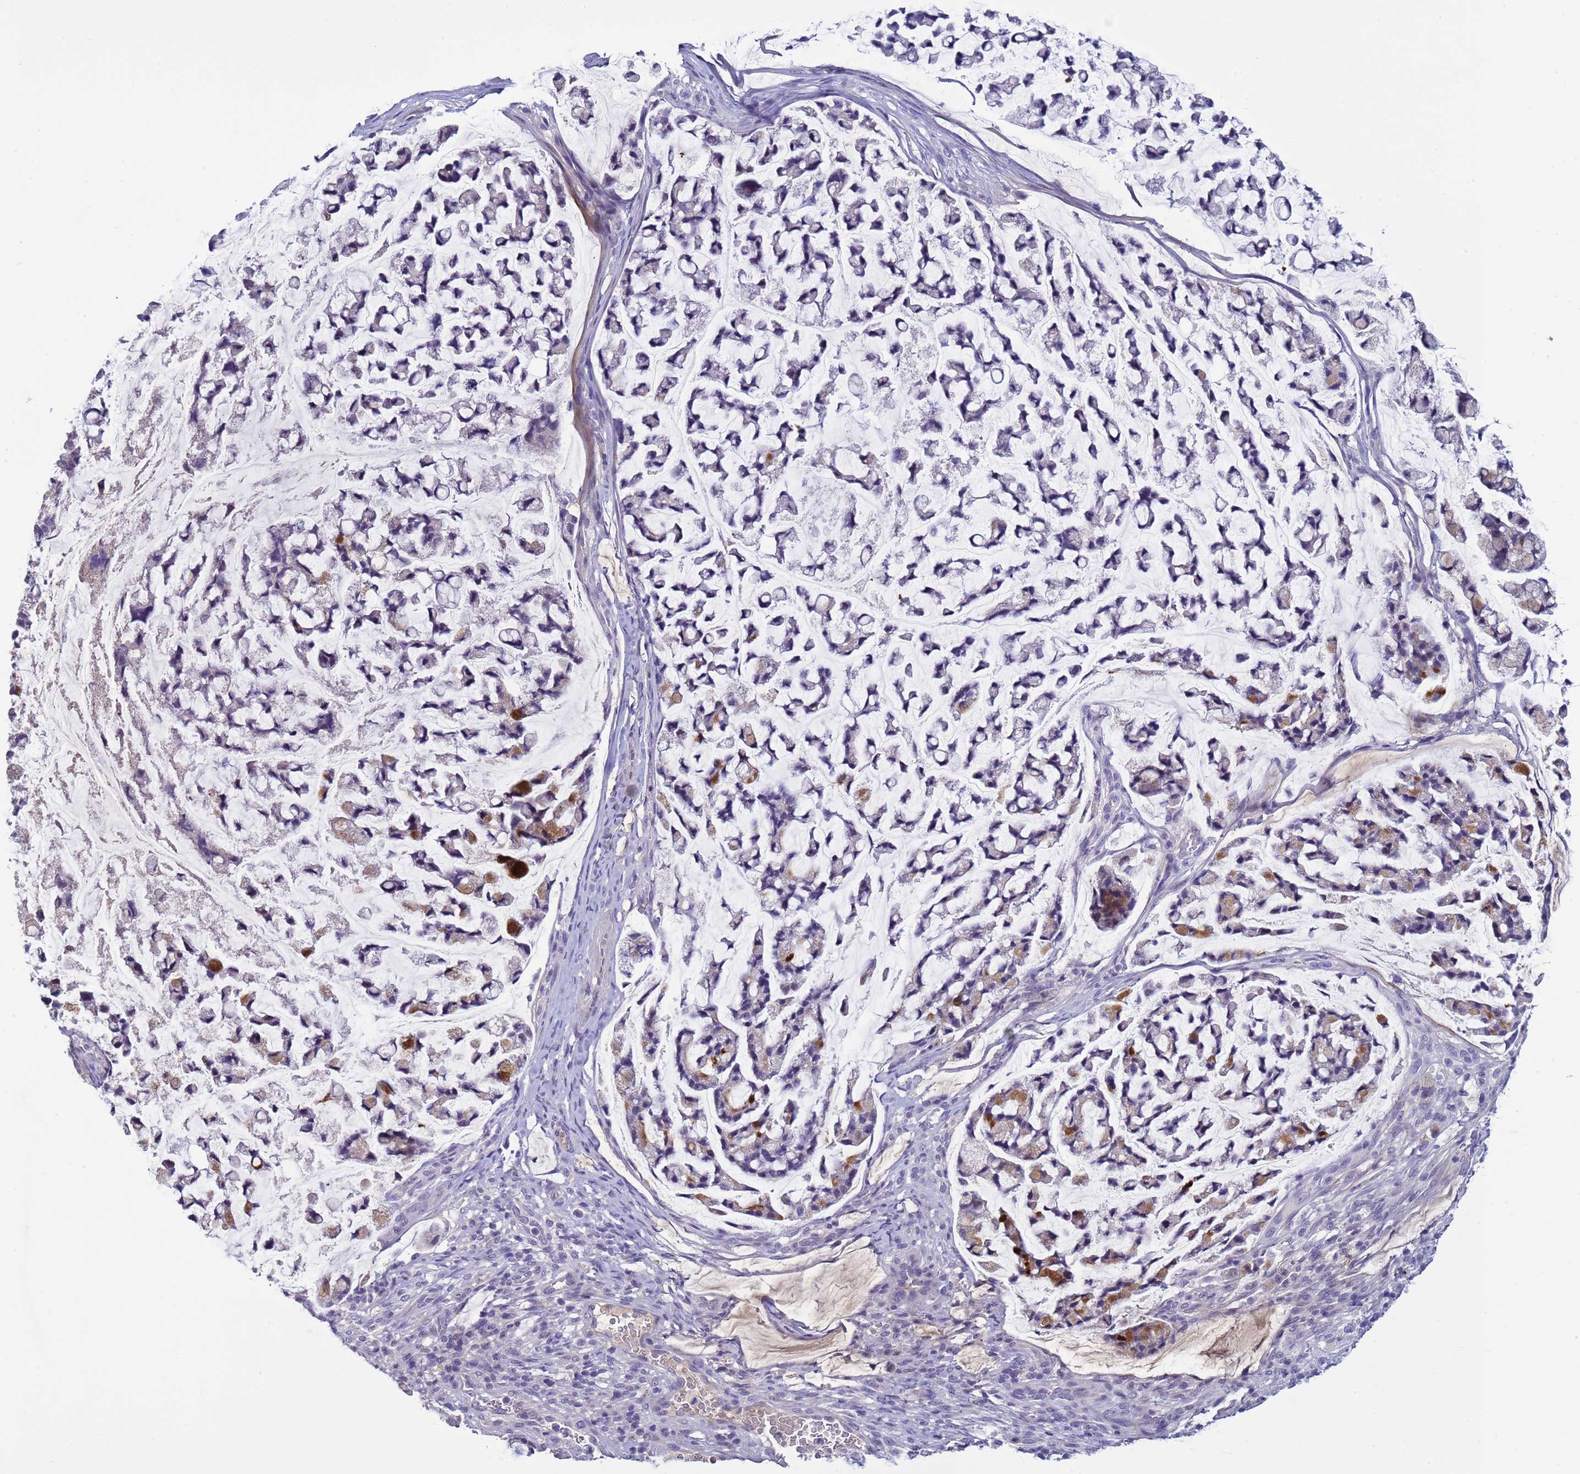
{"staining": {"intensity": "negative", "quantity": "none", "location": "none"}, "tissue": "stomach cancer", "cell_type": "Tumor cells", "image_type": "cancer", "snomed": [{"axis": "morphology", "description": "Adenocarcinoma, NOS"}, {"axis": "topography", "description": "Stomach, lower"}], "caption": "Photomicrograph shows no protein positivity in tumor cells of stomach cancer tissue.", "gene": "TRIM51", "patient": {"sex": "male", "age": 67}}